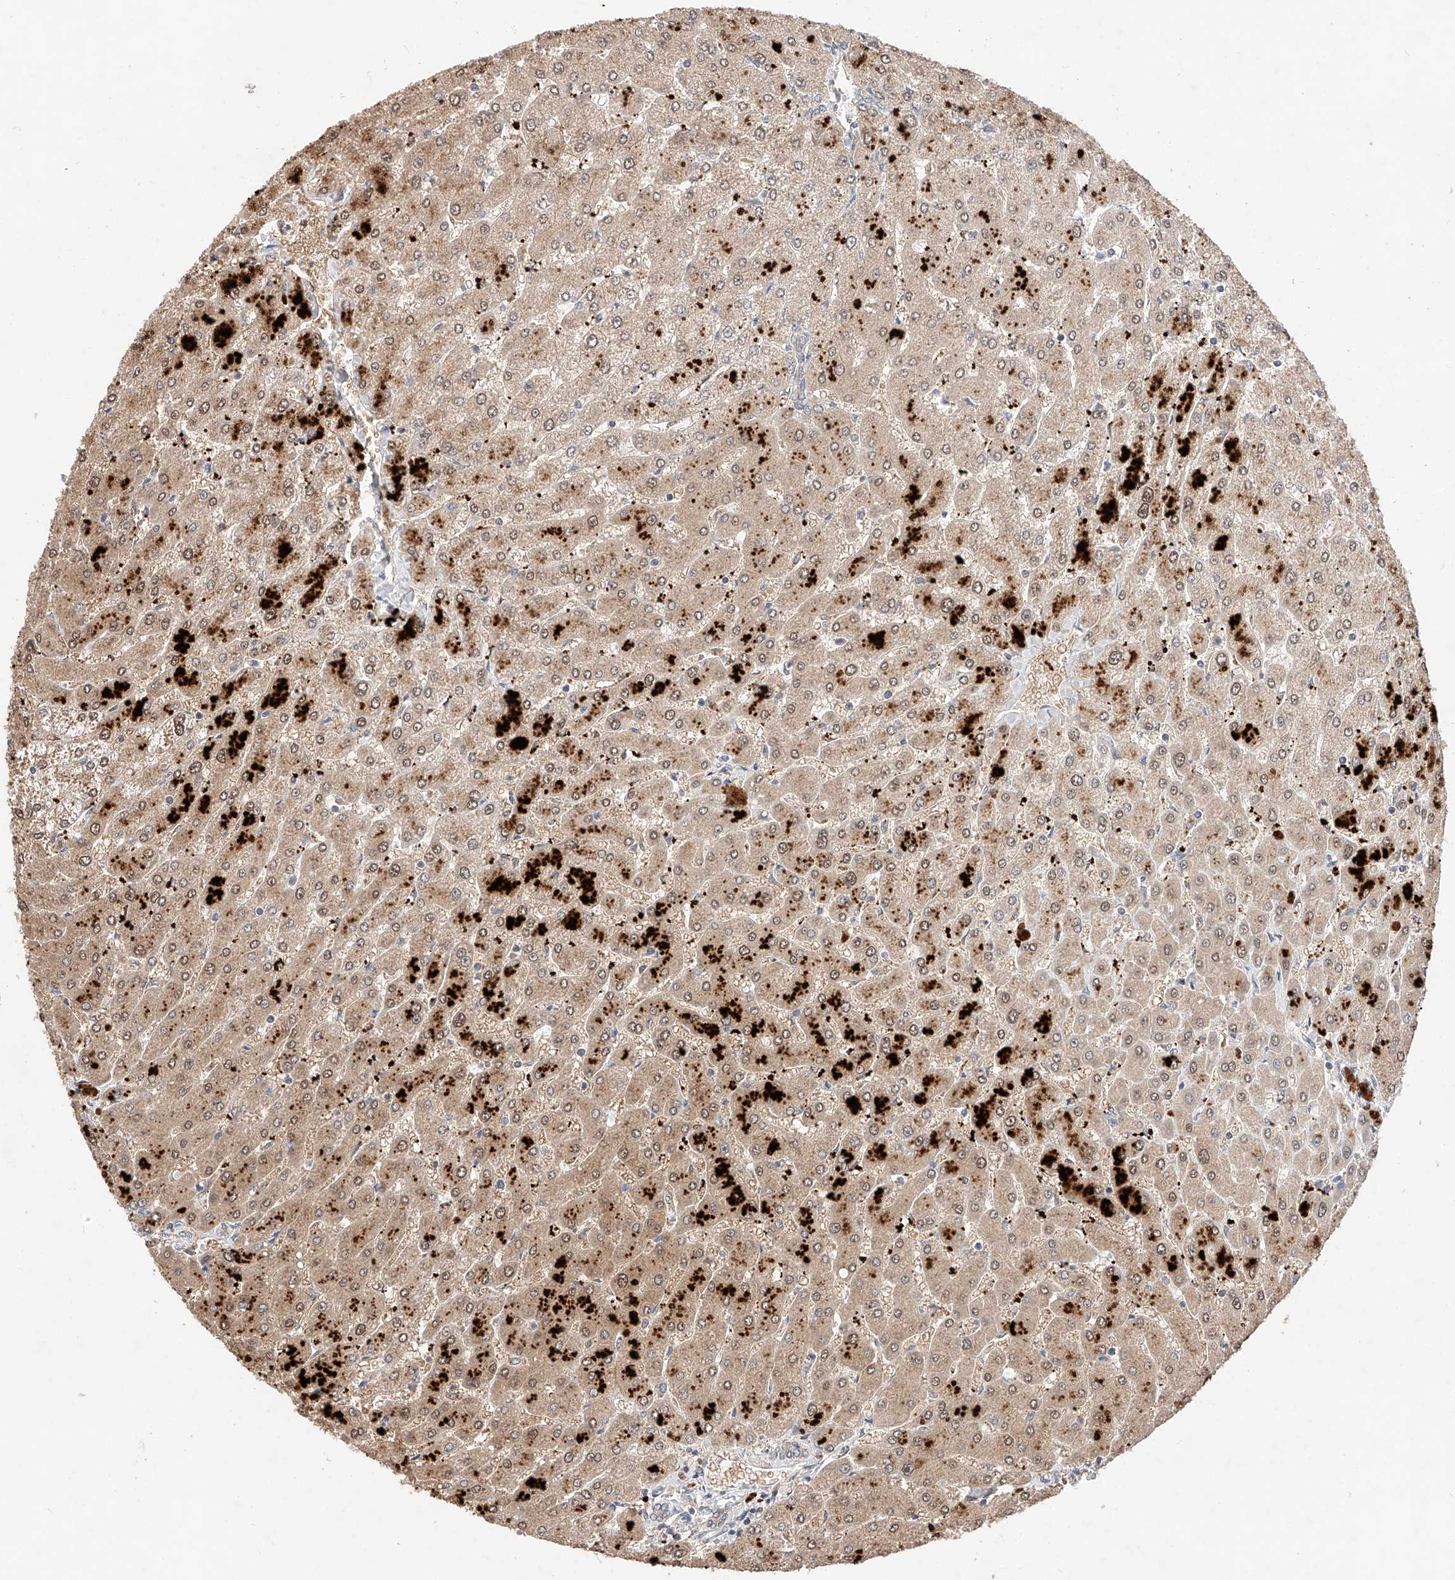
{"staining": {"intensity": "weak", "quantity": "25%-75%", "location": "cytoplasmic/membranous"}, "tissue": "liver", "cell_type": "Cholangiocytes", "image_type": "normal", "snomed": [{"axis": "morphology", "description": "Normal tissue, NOS"}, {"axis": "topography", "description": "Liver"}], "caption": "Immunohistochemical staining of normal human liver shows weak cytoplasmic/membranous protein staining in approximately 25%-75% of cholangiocytes. The staining is performed using DAB brown chromogen to label protein expression. The nuclei are counter-stained blue using hematoxylin.", "gene": "ZSCAN4", "patient": {"sex": "male", "age": 55}}